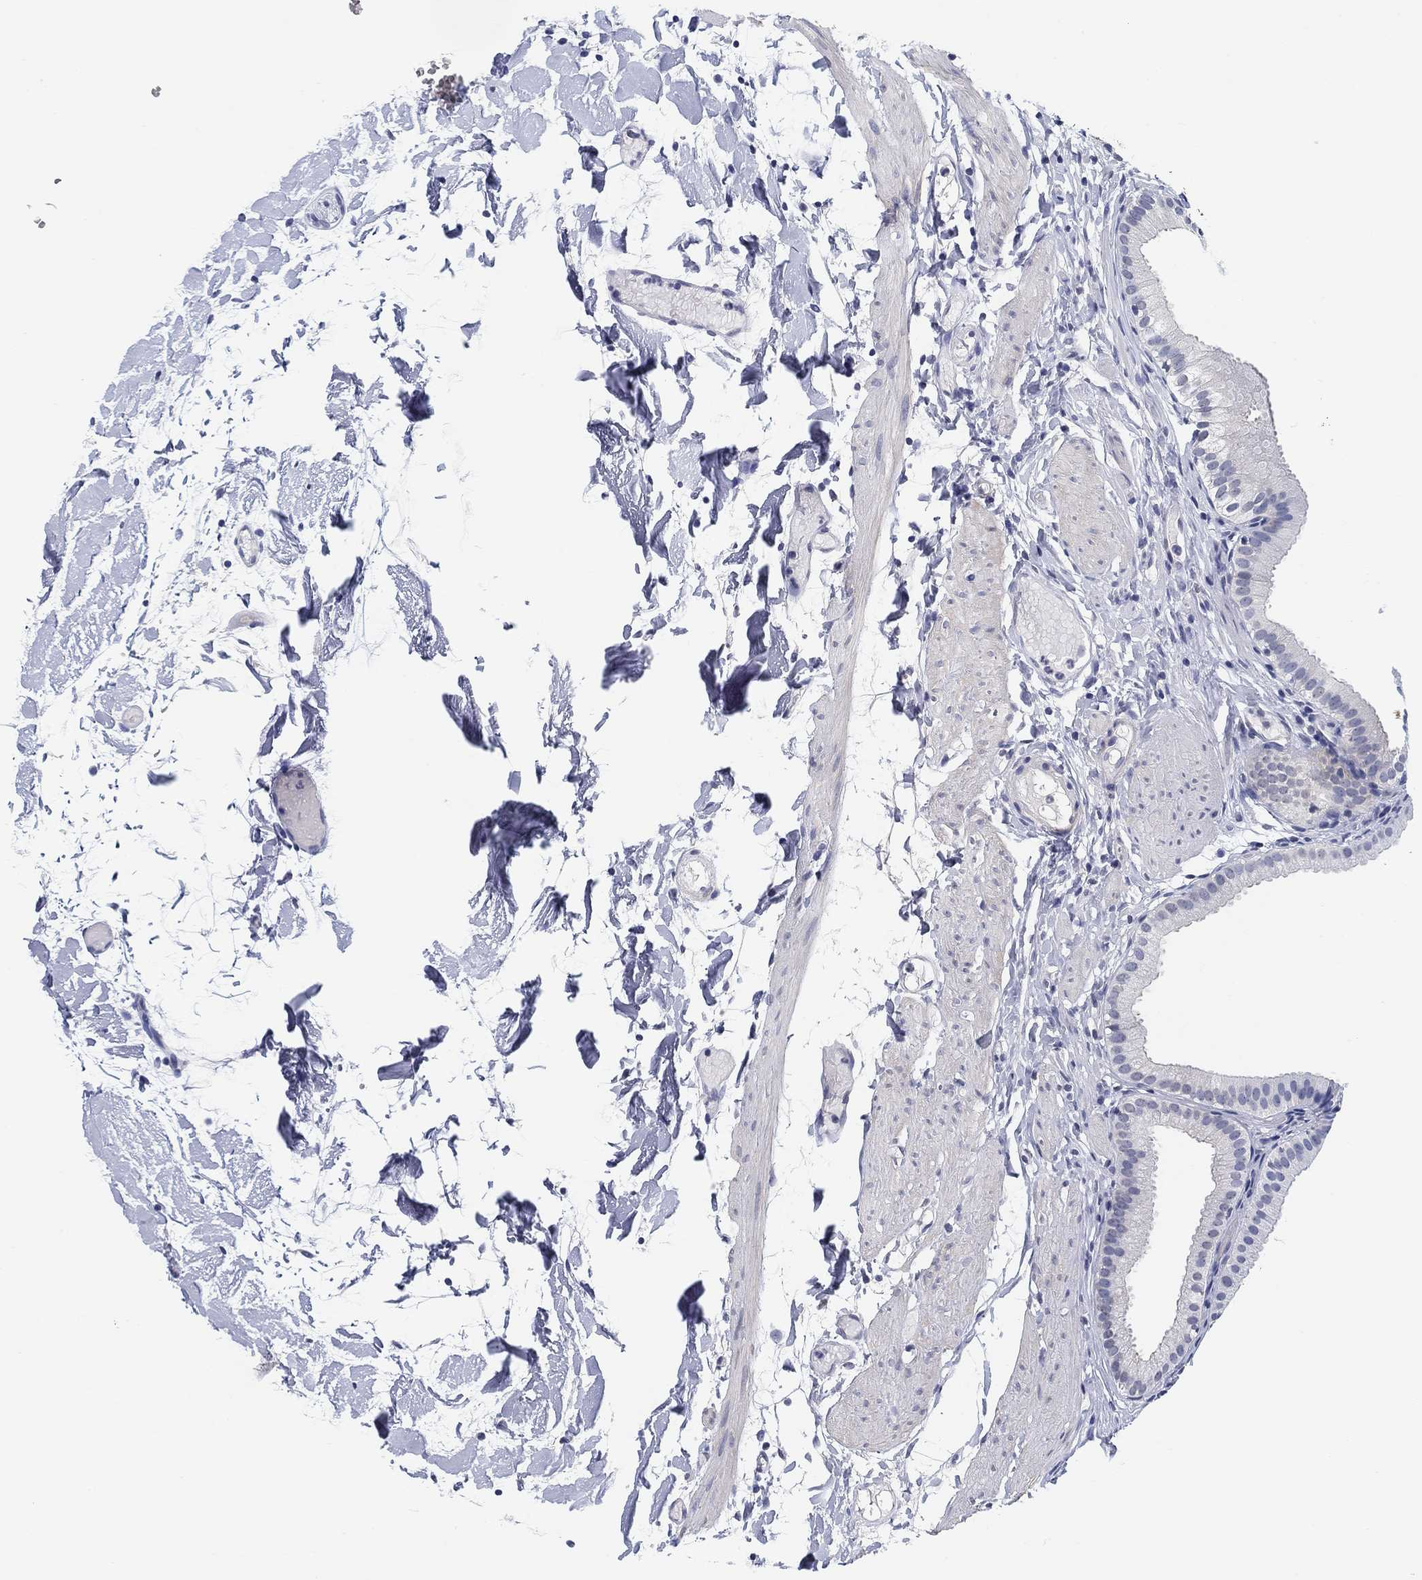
{"staining": {"intensity": "negative", "quantity": "none", "location": "none"}, "tissue": "gallbladder", "cell_type": "Glandular cells", "image_type": "normal", "snomed": [{"axis": "morphology", "description": "Normal tissue, NOS"}, {"axis": "topography", "description": "Gallbladder"}, {"axis": "topography", "description": "Peripheral nerve tissue"}], "caption": "Immunohistochemical staining of benign human gallbladder demonstrates no significant expression in glandular cells. The staining was performed using DAB (3,3'-diaminobenzidine) to visualize the protein expression in brown, while the nuclei were stained in blue with hematoxylin (Magnification: 20x).", "gene": "OTUB2", "patient": {"sex": "female", "age": 45}}